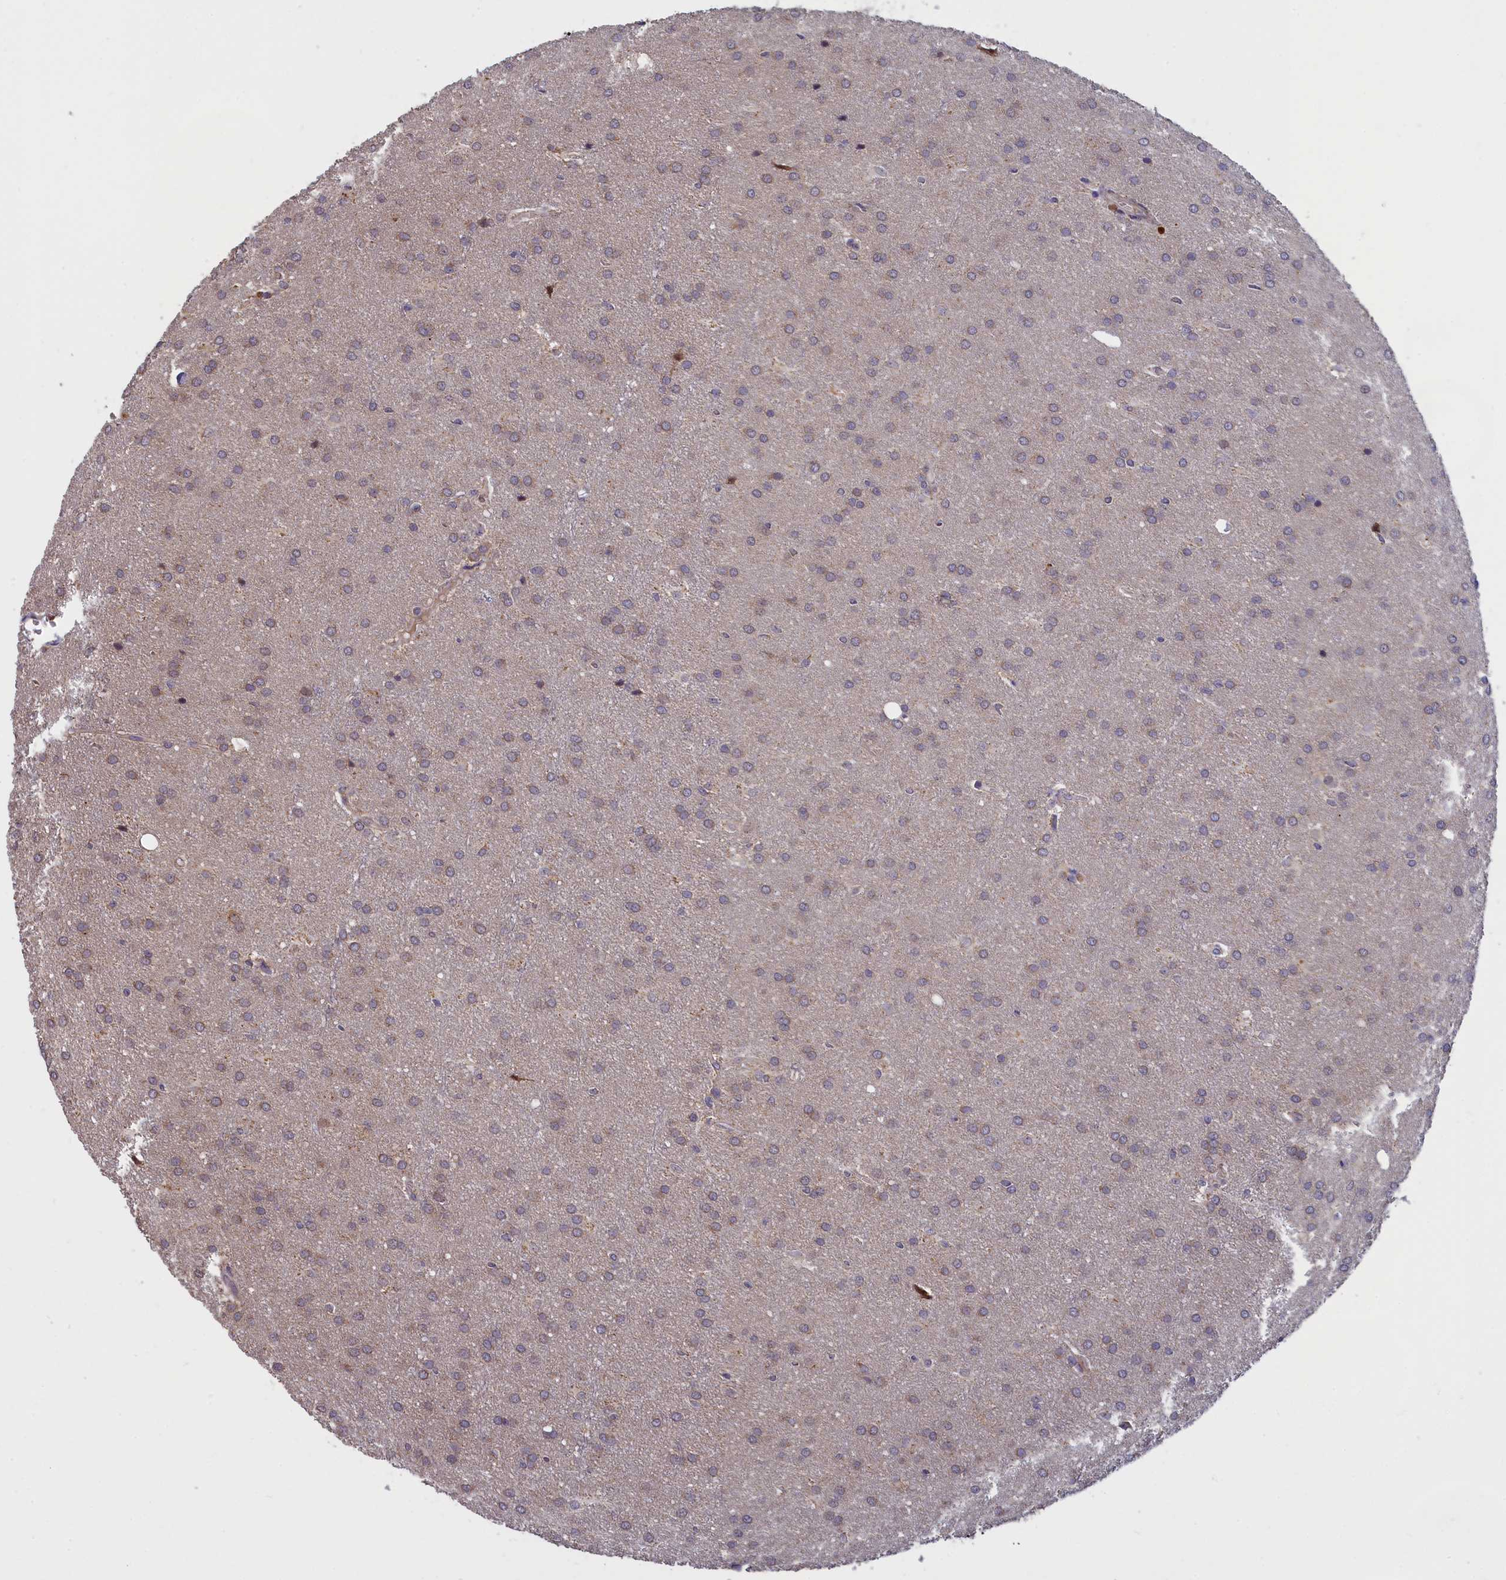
{"staining": {"intensity": "weak", "quantity": "<25%", "location": "cytoplasmic/membranous"}, "tissue": "glioma", "cell_type": "Tumor cells", "image_type": "cancer", "snomed": [{"axis": "morphology", "description": "Glioma, malignant, Low grade"}, {"axis": "topography", "description": "Brain"}], "caption": "There is no significant staining in tumor cells of glioma.", "gene": "EPB41L4B", "patient": {"sex": "female", "age": 32}}